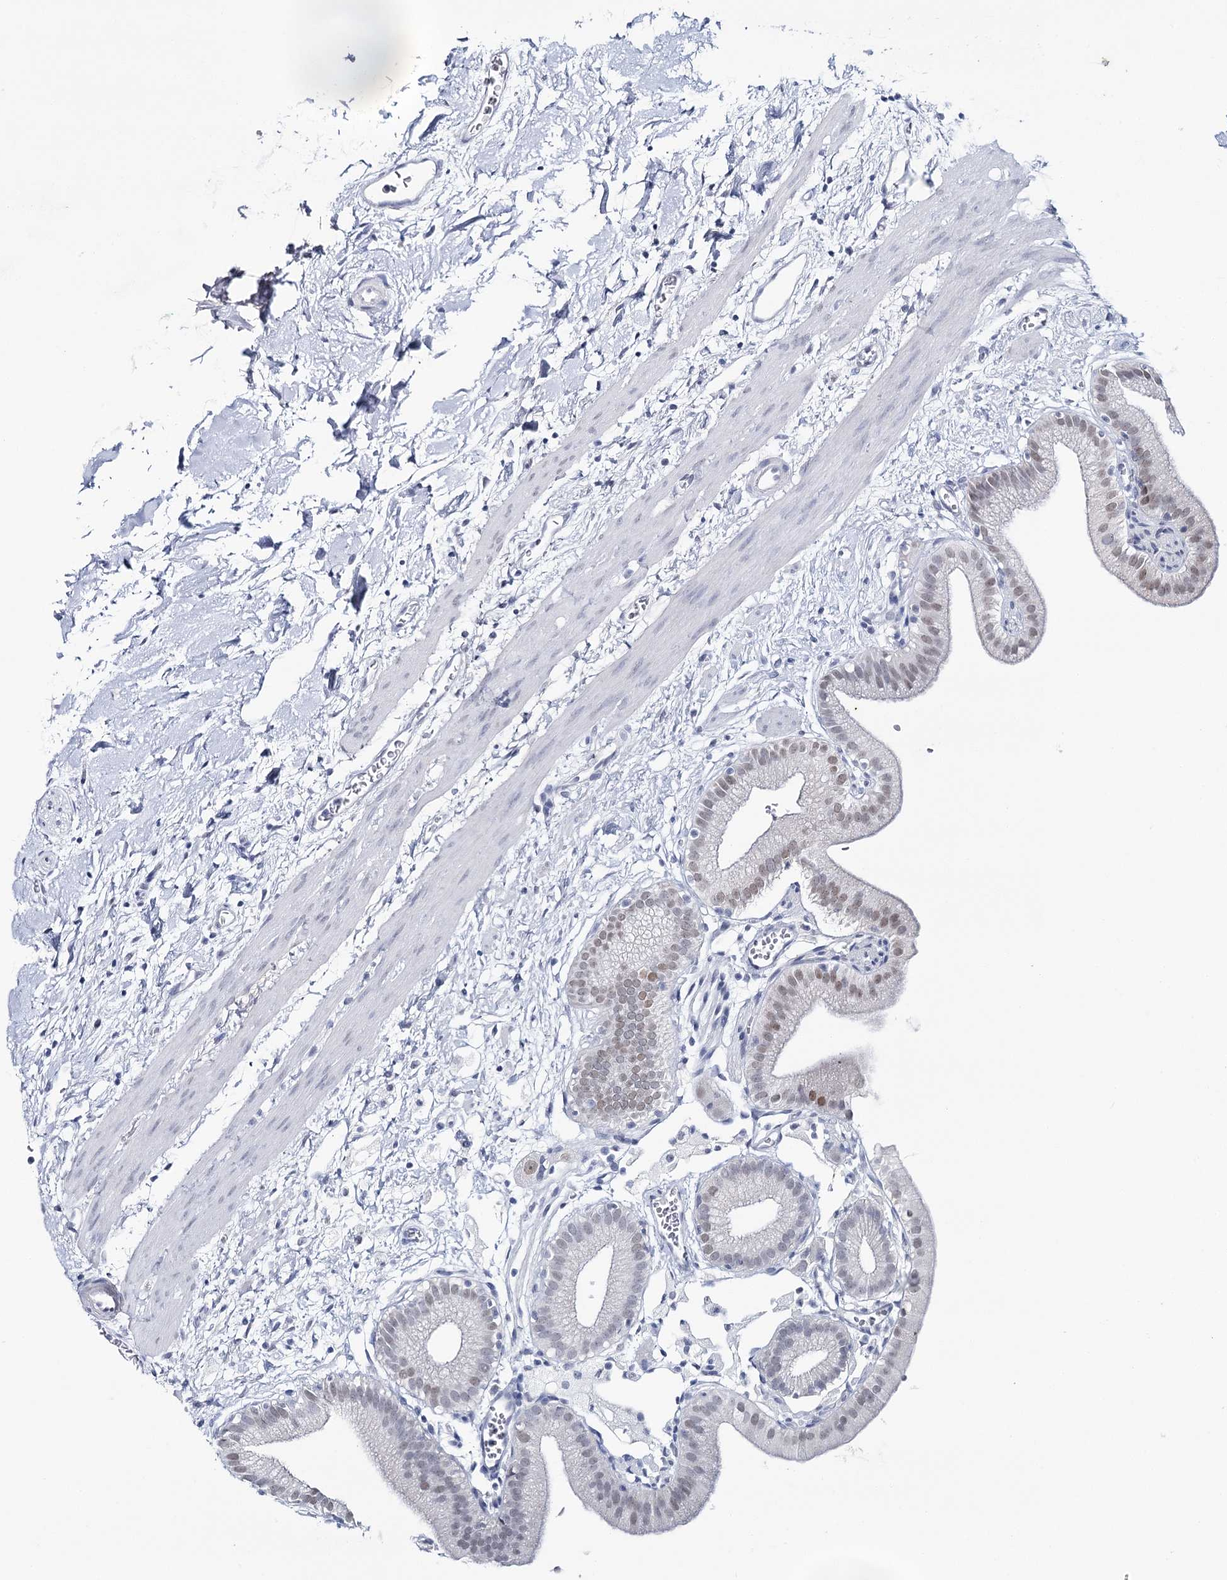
{"staining": {"intensity": "moderate", "quantity": ">75%", "location": "nuclear"}, "tissue": "gallbladder", "cell_type": "Glandular cells", "image_type": "normal", "snomed": [{"axis": "morphology", "description": "Normal tissue, NOS"}, {"axis": "topography", "description": "Gallbladder"}], "caption": "Immunohistochemistry staining of normal gallbladder, which reveals medium levels of moderate nuclear staining in about >75% of glandular cells indicating moderate nuclear protein expression. The staining was performed using DAB (3,3'-diaminobenzidine) (brown) for protein detection and nuclei were counterstained in hematoxylin (blue).", "gene": "ZC3H8", "patient": {"sex": "male", "age": 55}}